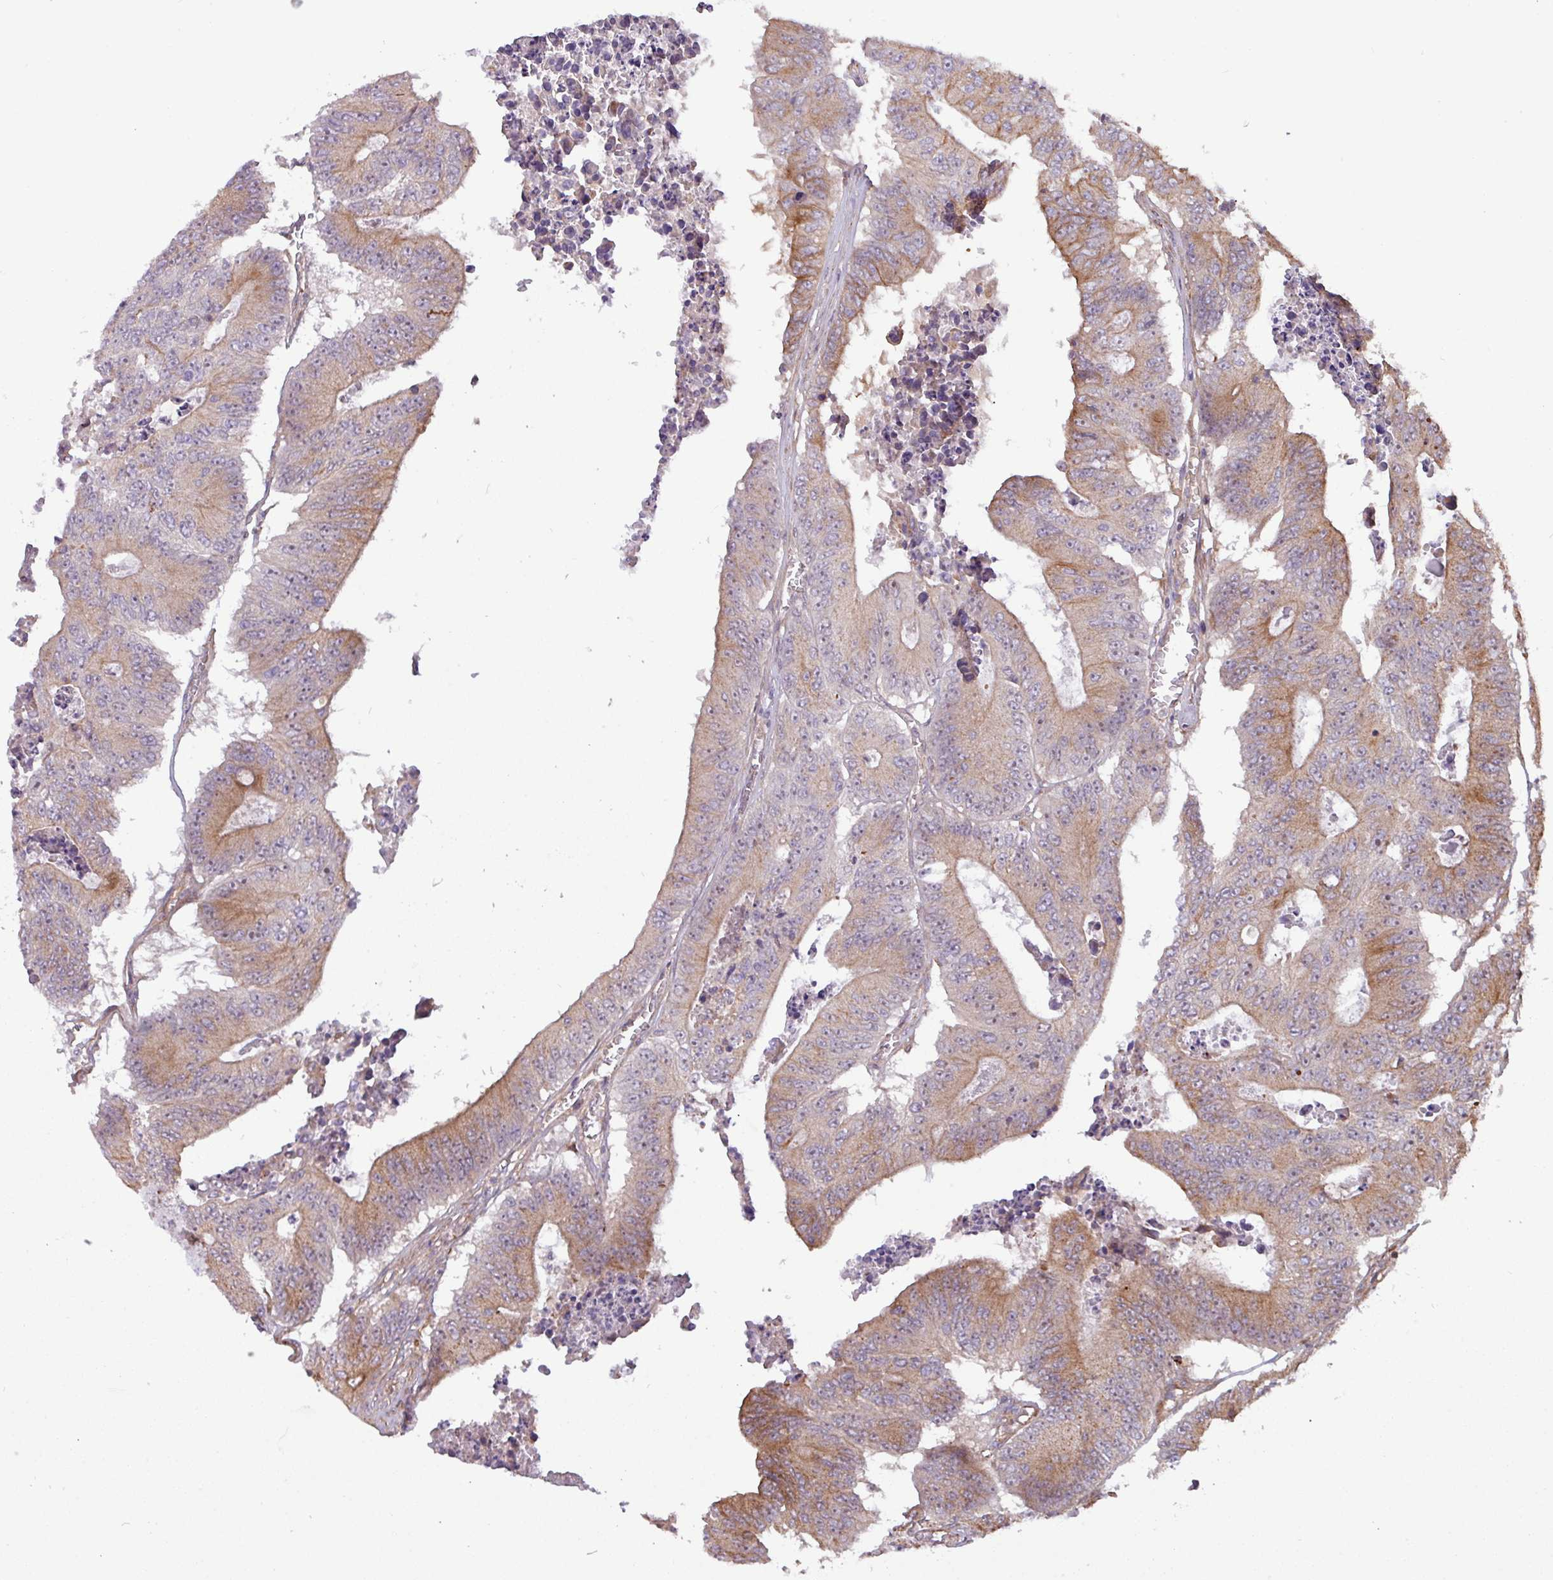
{"staining": {"intensity": "moderate", "quantity": ">75%", "location": "cytoplasmic/membranous"}, "tissue": "colorectal cancer", "cell_type": "Tumor cells", "image_type": "cancer", "snomed": [{"axis": "morphology", "description": "Adenocarcinoma, NOS"}, {"axis": "topography", "description": "Colon"}], "caption": "Moderate cytoplasmic/membranous protein staining is seen in approximately >75% of tumor cells in colorectal cancer (adenocarcinoma).", "gene": "ZNF300", "patient": {"sex": "male", "age": 87}}